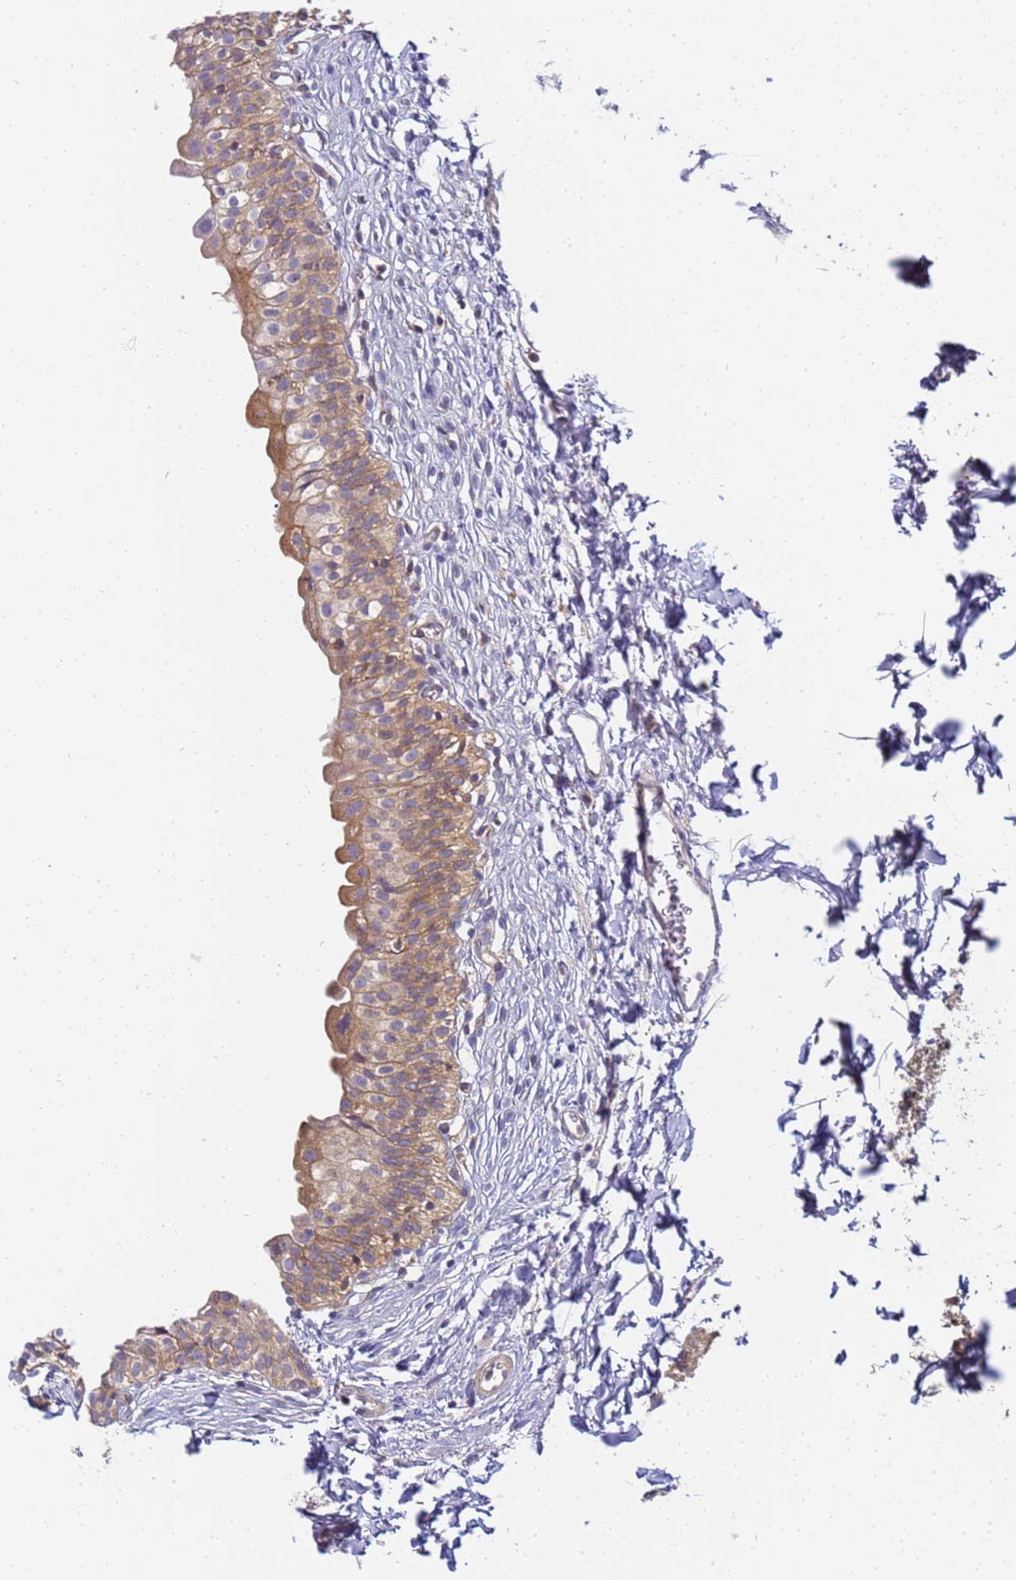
{"staining": {"intensity": "moderate", "quantity": ">75%", "location": "cytoplasmic/membranous"}, "tissue": "urinary bladder", "cell_type": "Urothelial cells", "image_type": "normal", "snomed": [{"axis": "morphology", "description": "Normal tissue, NOS"}, {"axis": "topography", "description": "Urinary bladder"}], "caption": "Immunohistochemistry of benign urinary bladder reveals medium levels of moderate cytoplasmic/membranous positivity in about >75% of urothelial cells.", "gene": "CHM", "patient": {"sex": "male", "age": 55}}